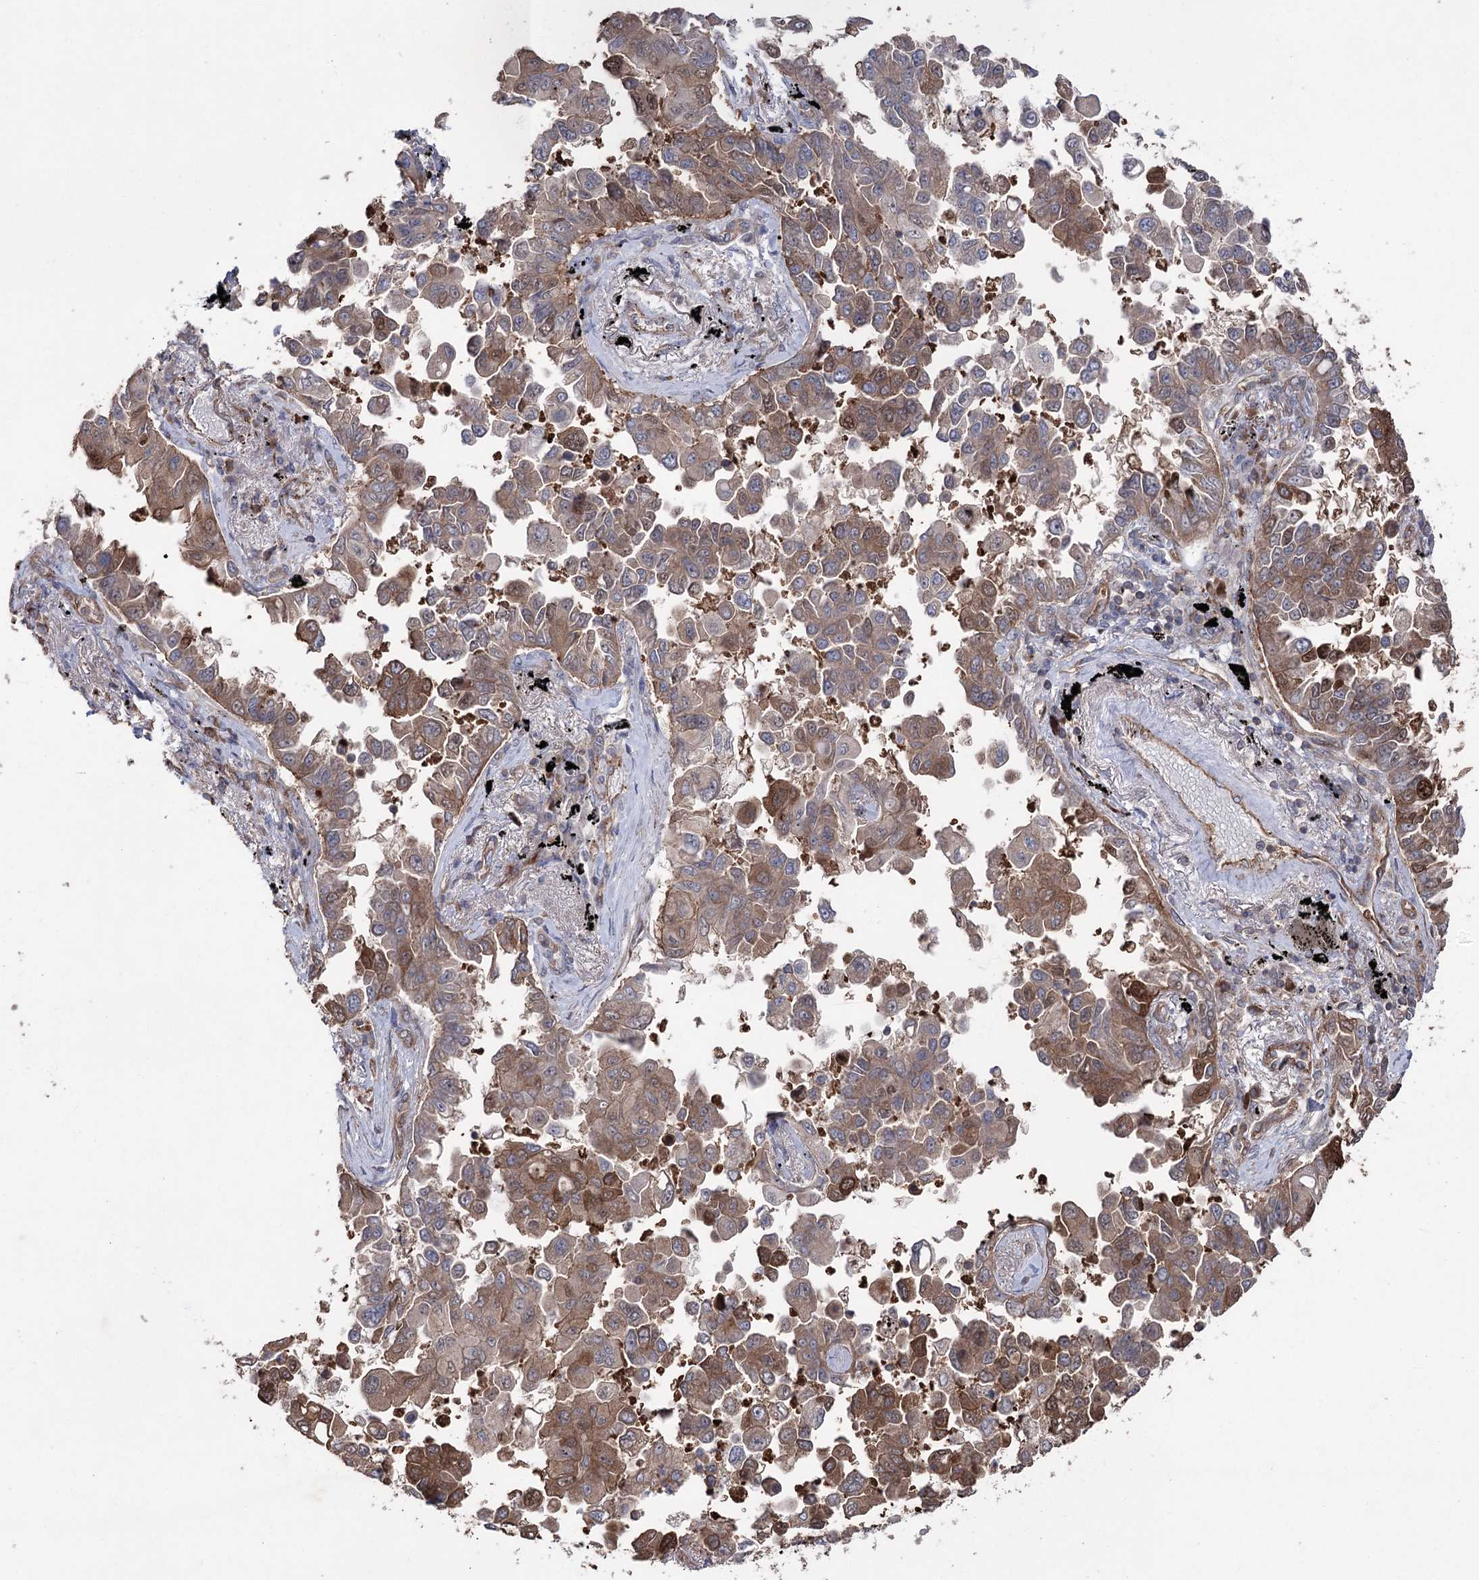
{"staining": {"intensity": "strong", "quantity": ">75%", "location": "cytoplasmic/membranous"}, "tissue": "lung cancer", "cell_type": "Tumor cells", "image_type": "cancer", "snomed": [{"axis": "morphology", "description": "Adenocarcinoma, NOS"}, {"axis": "topography", "description": "Lung"}], "caption": "High-power microscopy captured an immunohistochemistry (IHC) photomicrograph of lung cancer (adenocarcinoma), revealing strong cytoplasmic/membranous positivity in approximately >75% of tumor cells.", "gene": "LARS2", "patient": {"sex": "female", "age": 67}}